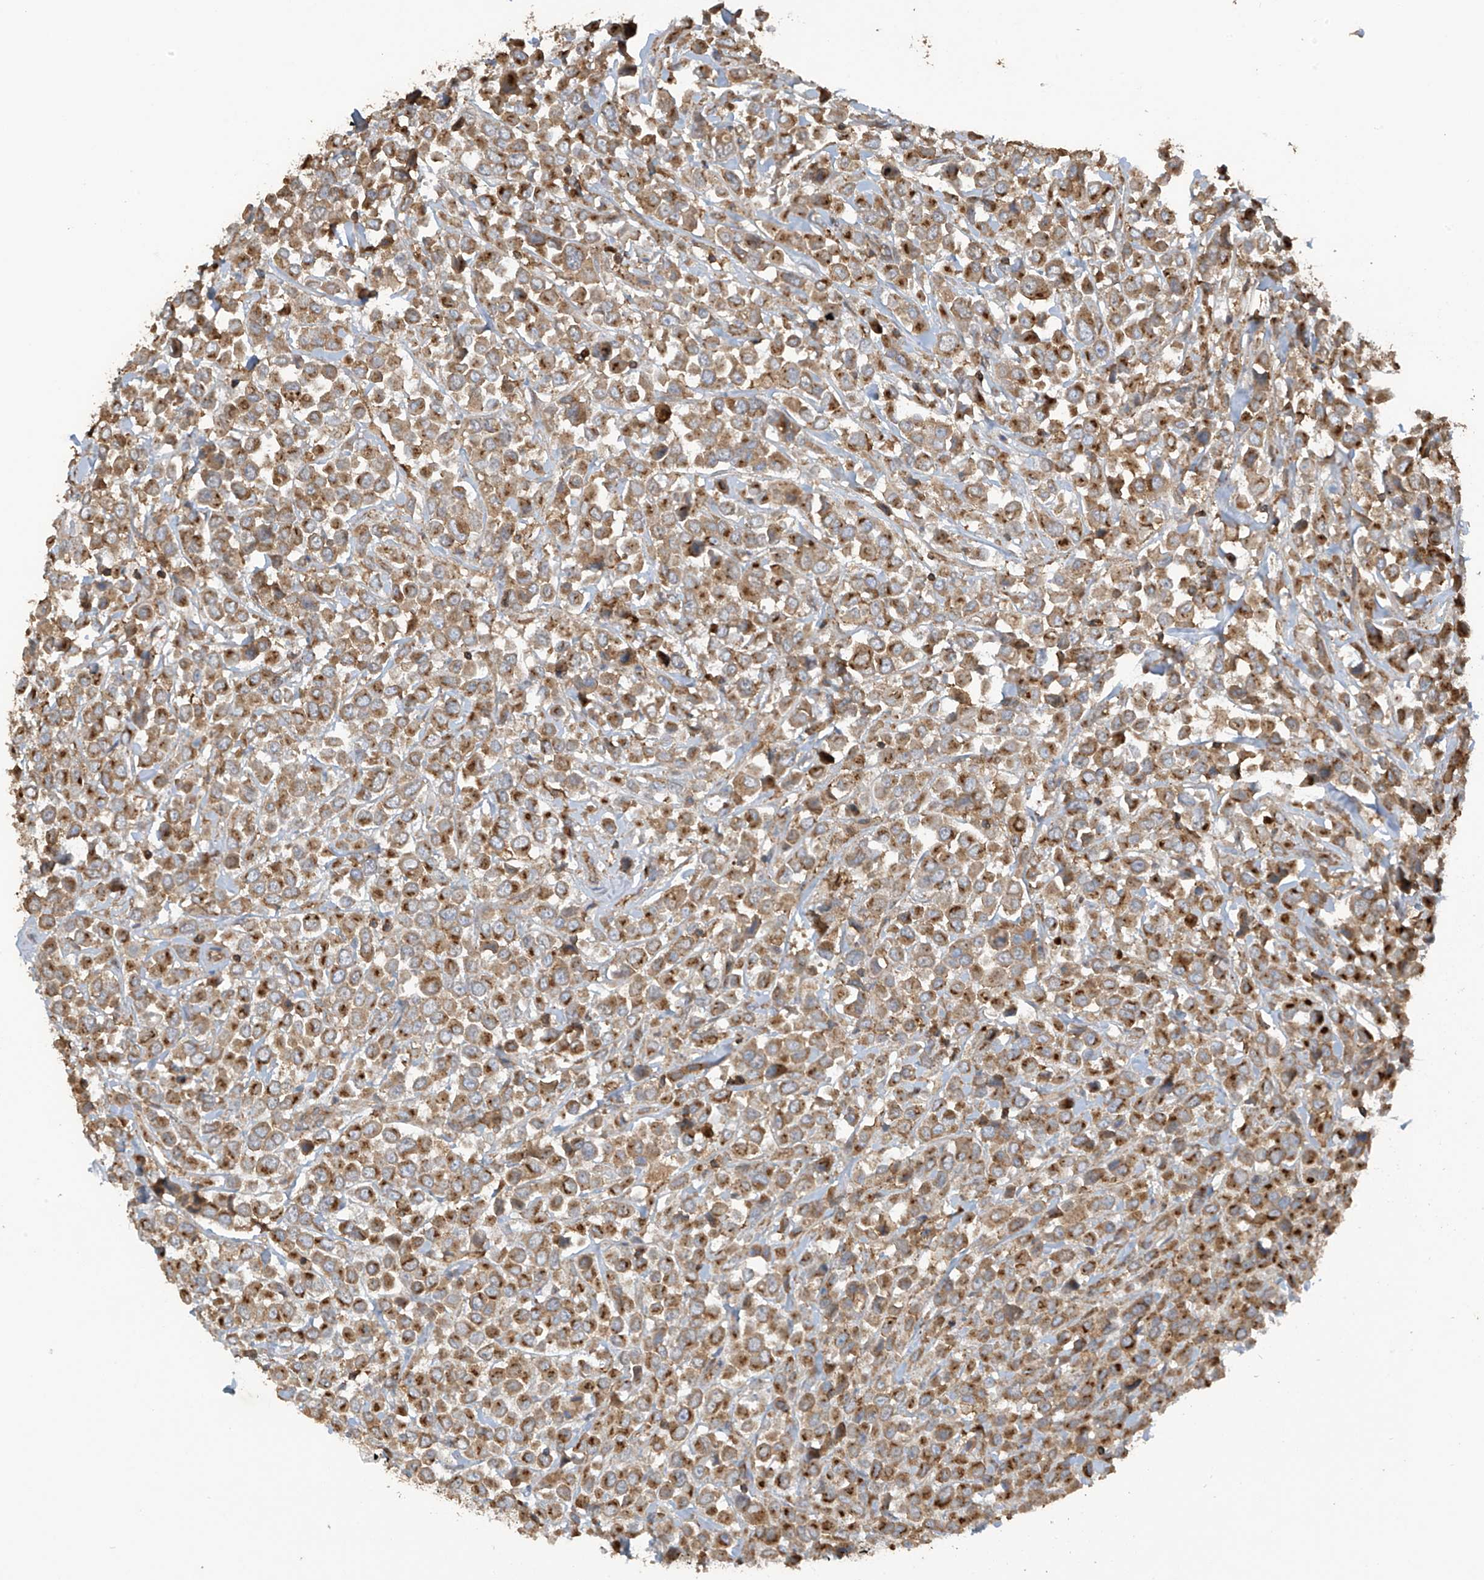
{"staining": {"intensity": "moderate", "quantity": ">75%", "location": "cytoplasmic/membranous"}, "tissue": "breast cancer", "cell_type": "Tumor cells", "image_type": "cancer", "snomed": [{"axis": "morphology", "description": "Duct carcinoma"}, {"axis": "topography", "description": "Breast"}], "caption": "Immunohistochemical staining of human breast intraductal carcinoma exhibits moderate cytoplasmic/membranous protein expression in approximately >75% of tumor cells.", "gene": "COX10", "patient": {"sex": "female", "age": 61}}